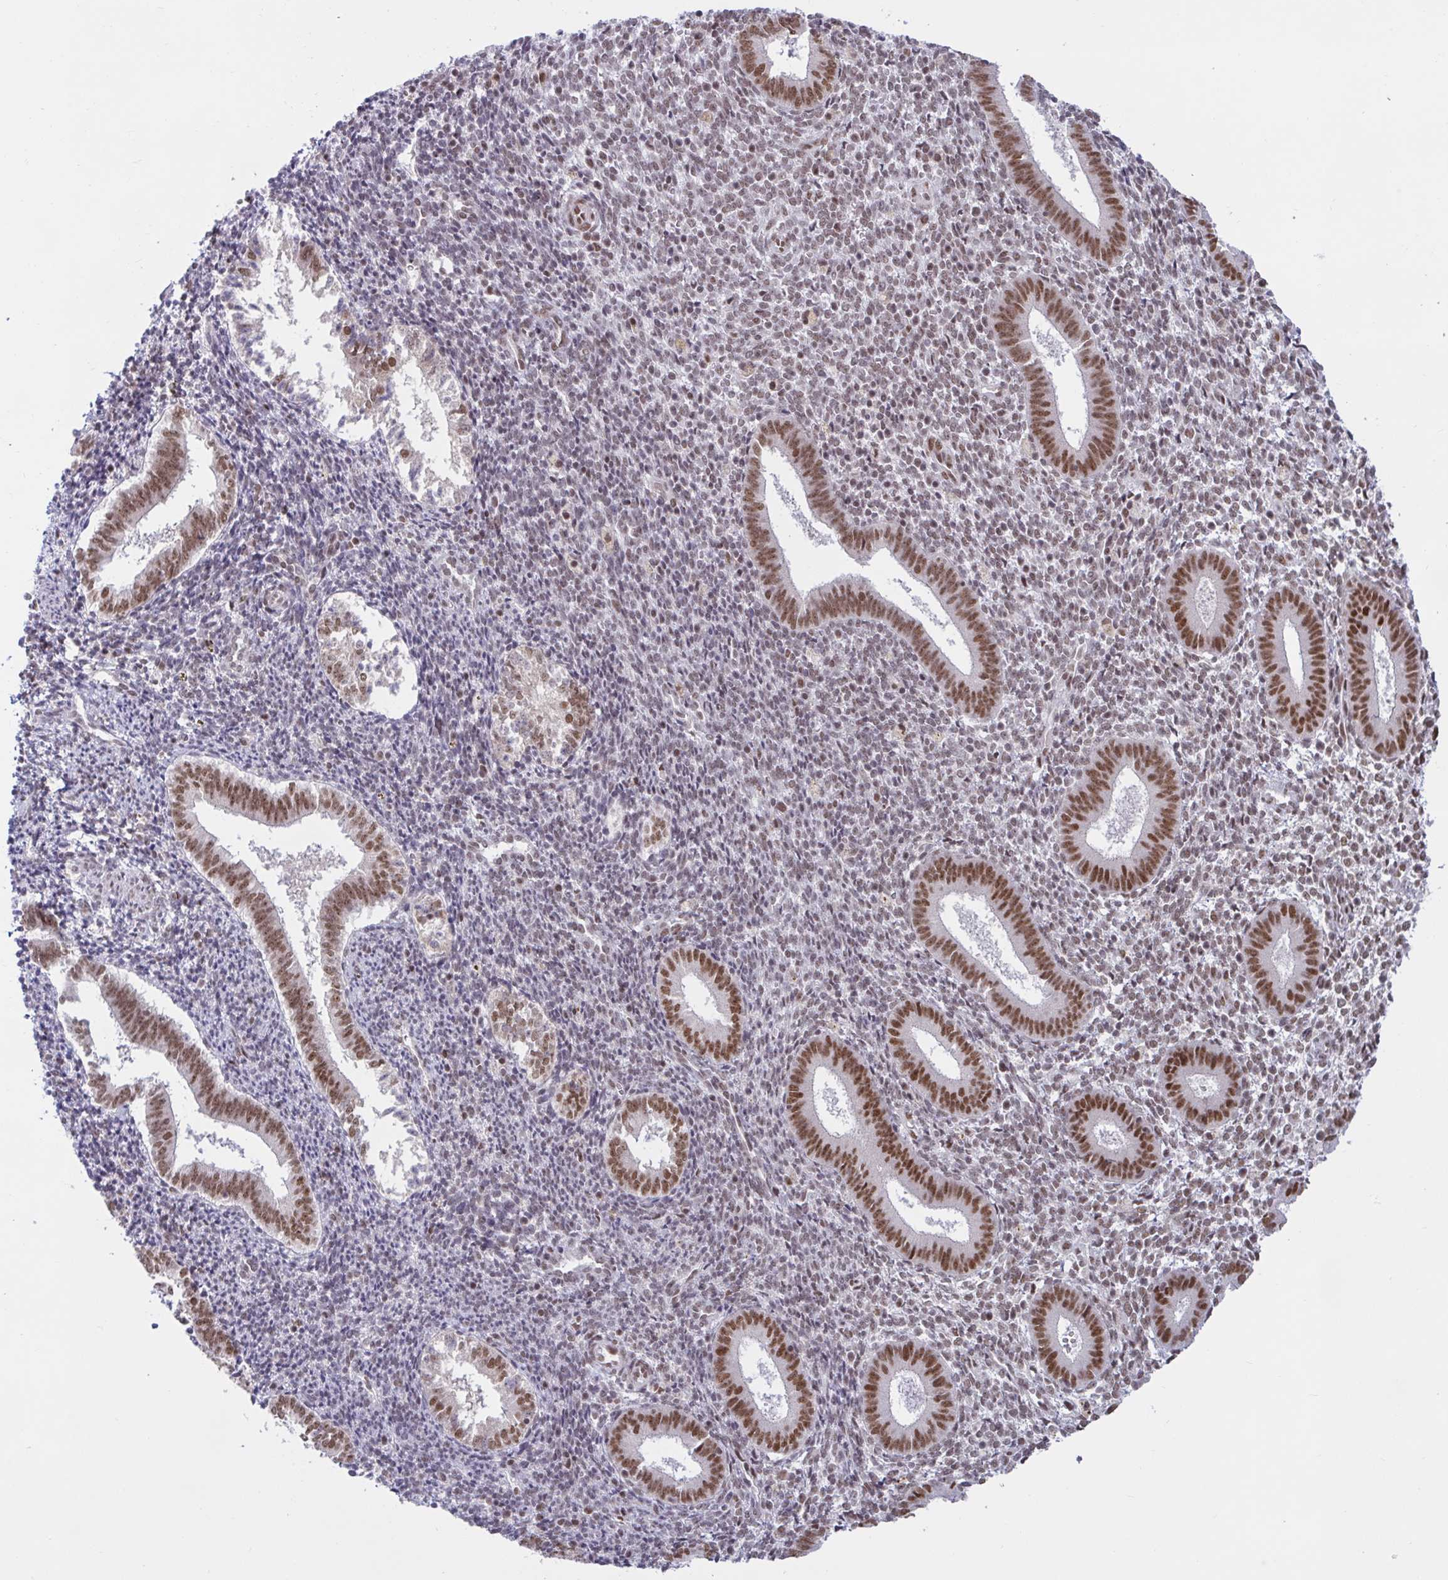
{"staining": {"intensity": "weak", "quantity": "25%-75%", "location": "nuclear"}, "tissue": "endometrium", "cell_type": "Cells in endometrial stroma", "image_type": "normal", "snomed": [{"axis": "morphology", "description": "Normal tissue, NOS"}, {"axis": "topography", "description": "Endometrium"}], "caption": "A brown stain highlights weak nuclear expression of a protein in cells in endometrial stroma of normal endometrium.", "gene": "PHF10", "patient": {"sex": "female", "age": 25}}